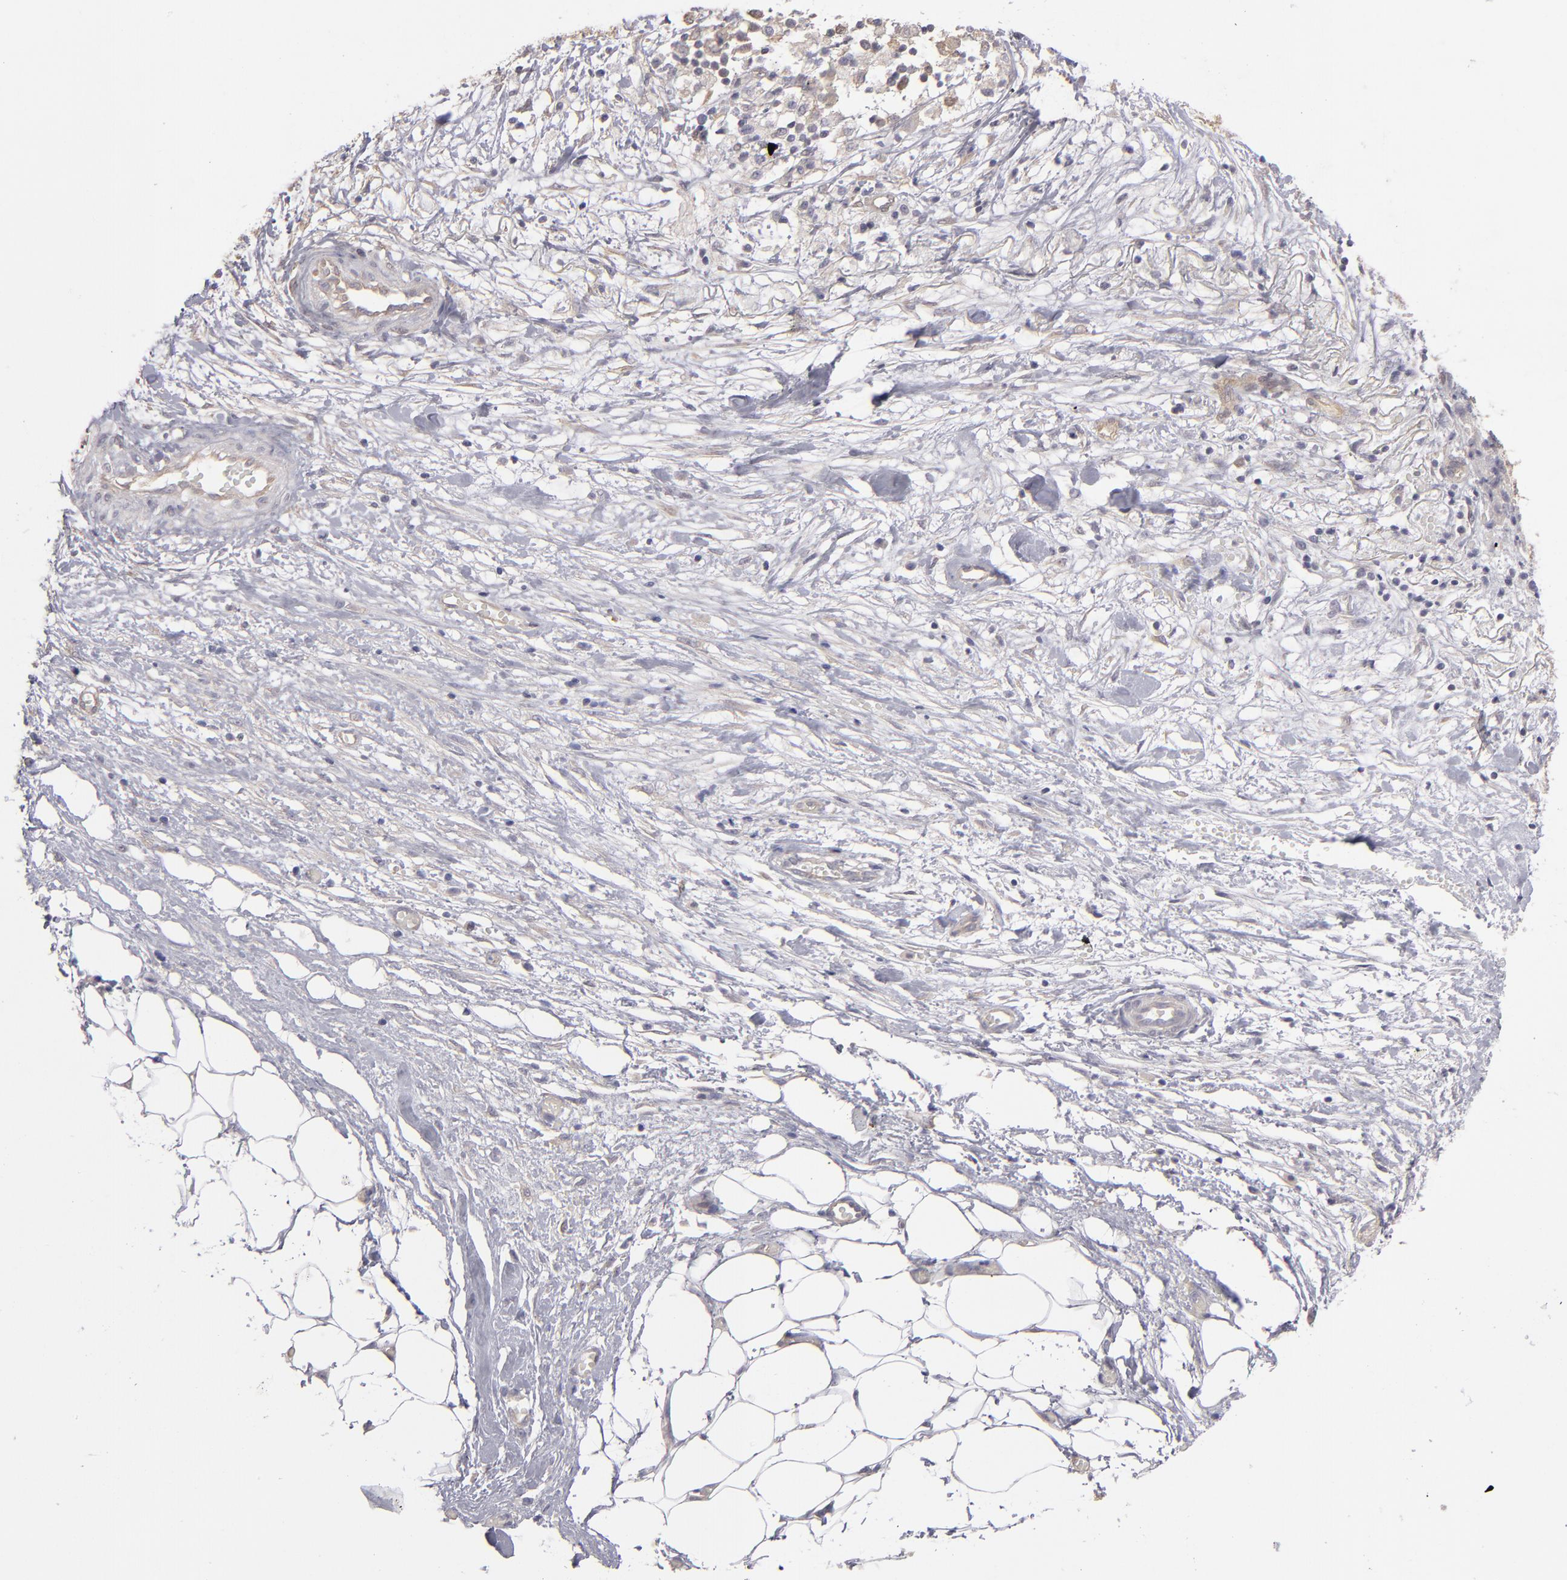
{"staining": {"intensity": "weak", "quantity": ">75%", "location": "cytoplasmic/membranous"}, "tissue": "ovarian cancer", "cell_type": "Tumor cells", "image_type": "cancer", "snomed": [{"axis": "morphology", "description": "Carcinoma, endometroid"}, {"axis": "topography", "description": "Ovary"}], "caption": "Endometroid carcinoma (ovarian) stained with DAB IHC demonstrates low levels of weak cytoplasmic/membranous expression in approximately >75% of tumor cells. The staining was performed using DAB, with brown indicating positive protein expression. Nuclei are stained blue with hematoxylin.", "gene": "NDRG2", "patient": {"sex": "female", "age": 42}}